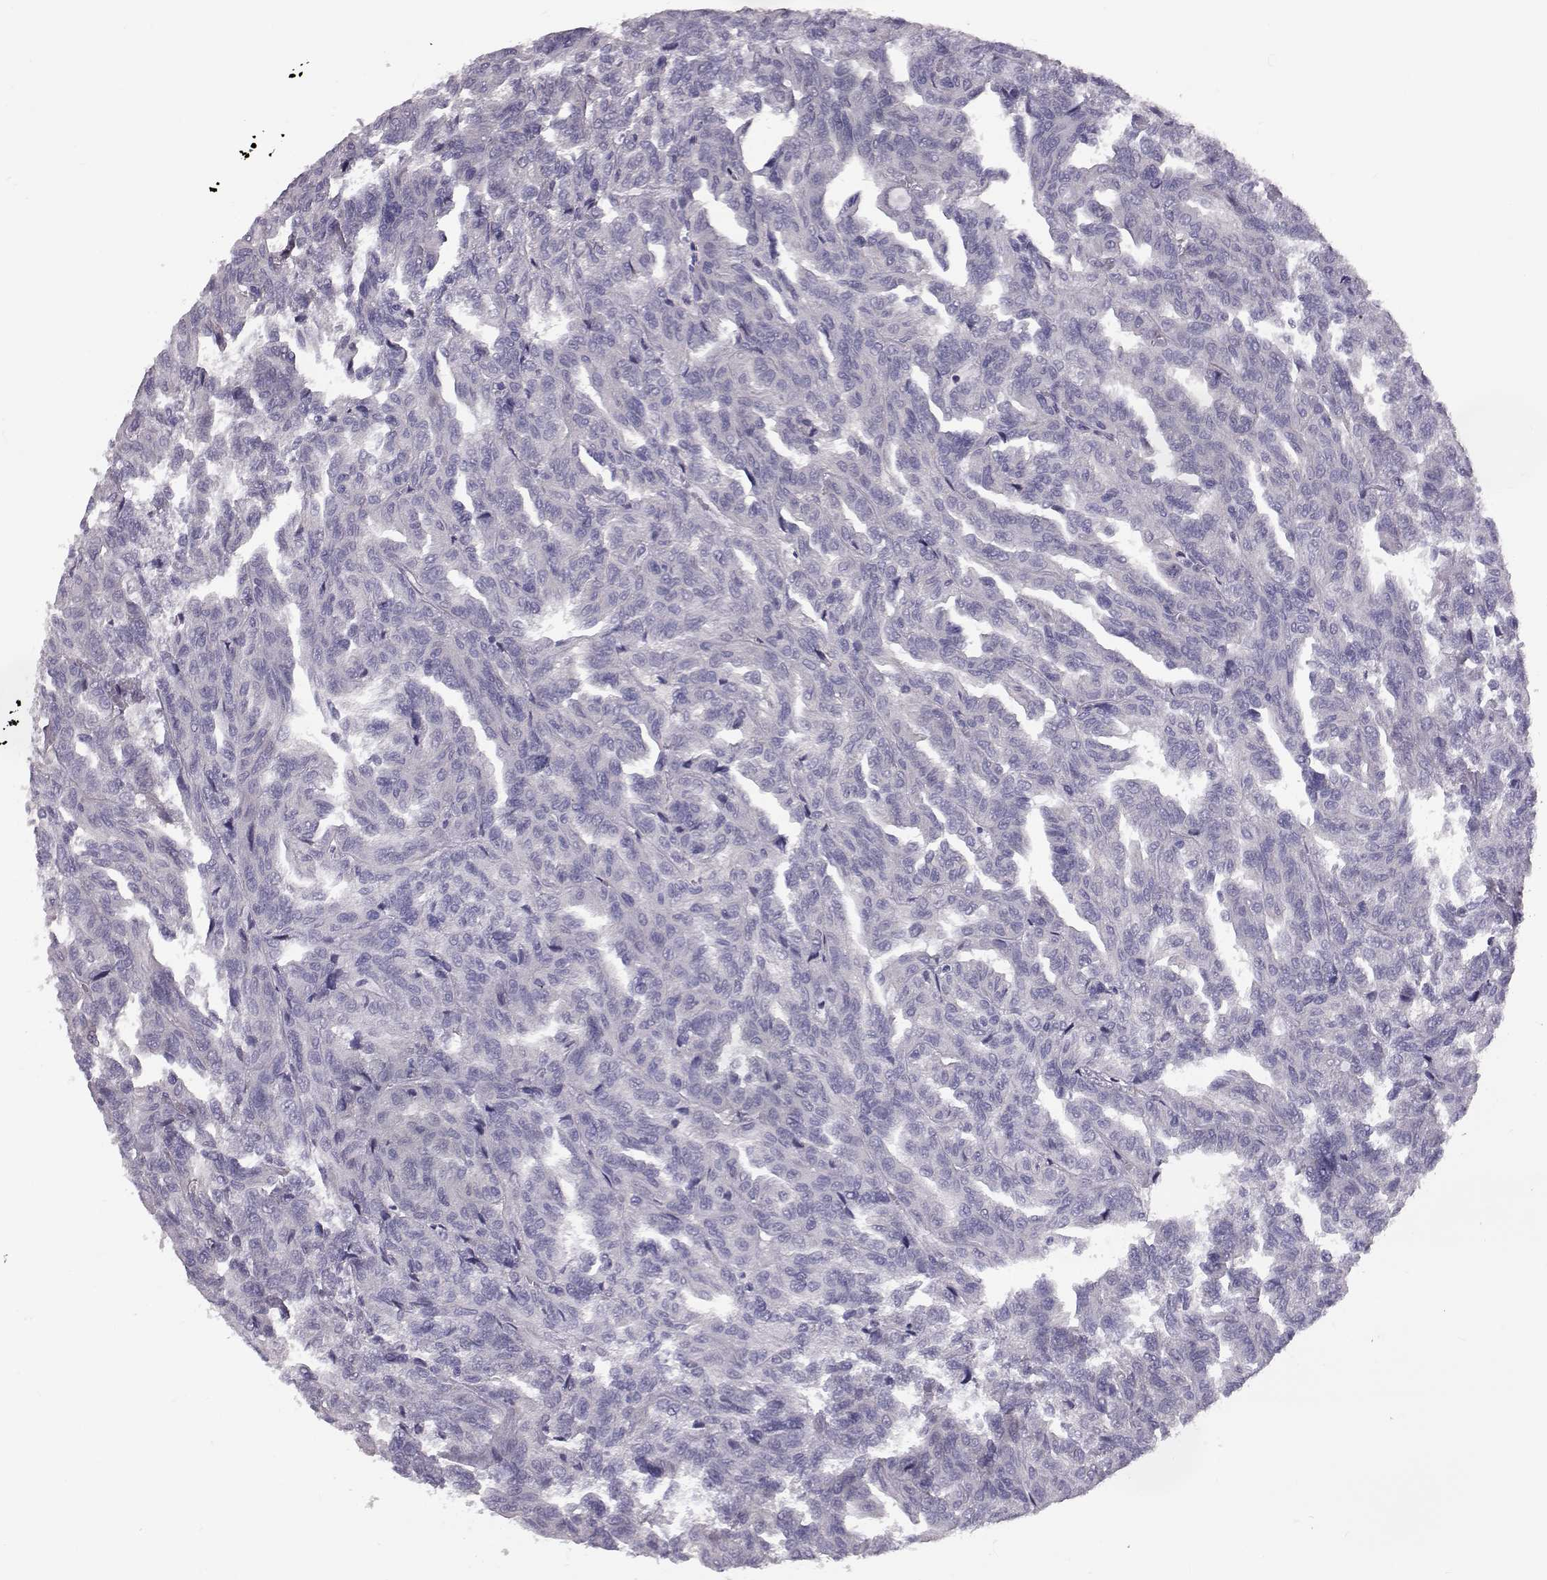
{"staining": {"intensity": "negative", "quantity": "none", "location": "none"}, "tissue": "renal cancer", "cell_type": "Tumor cells", "image_type": "cancer", "snomed": [{"axis": "morphology", "description": "Adenocarcinoma, NOS"}, {"axis": "topography", "description": "Kidney"}], "caption": "Renal cancer (adenocarcinoma) stained for a protein using immunohistochemistry shows no staining tumor cells.", "gene": "ADGRG5", "patient": {"sex": "male", "age": 79}}